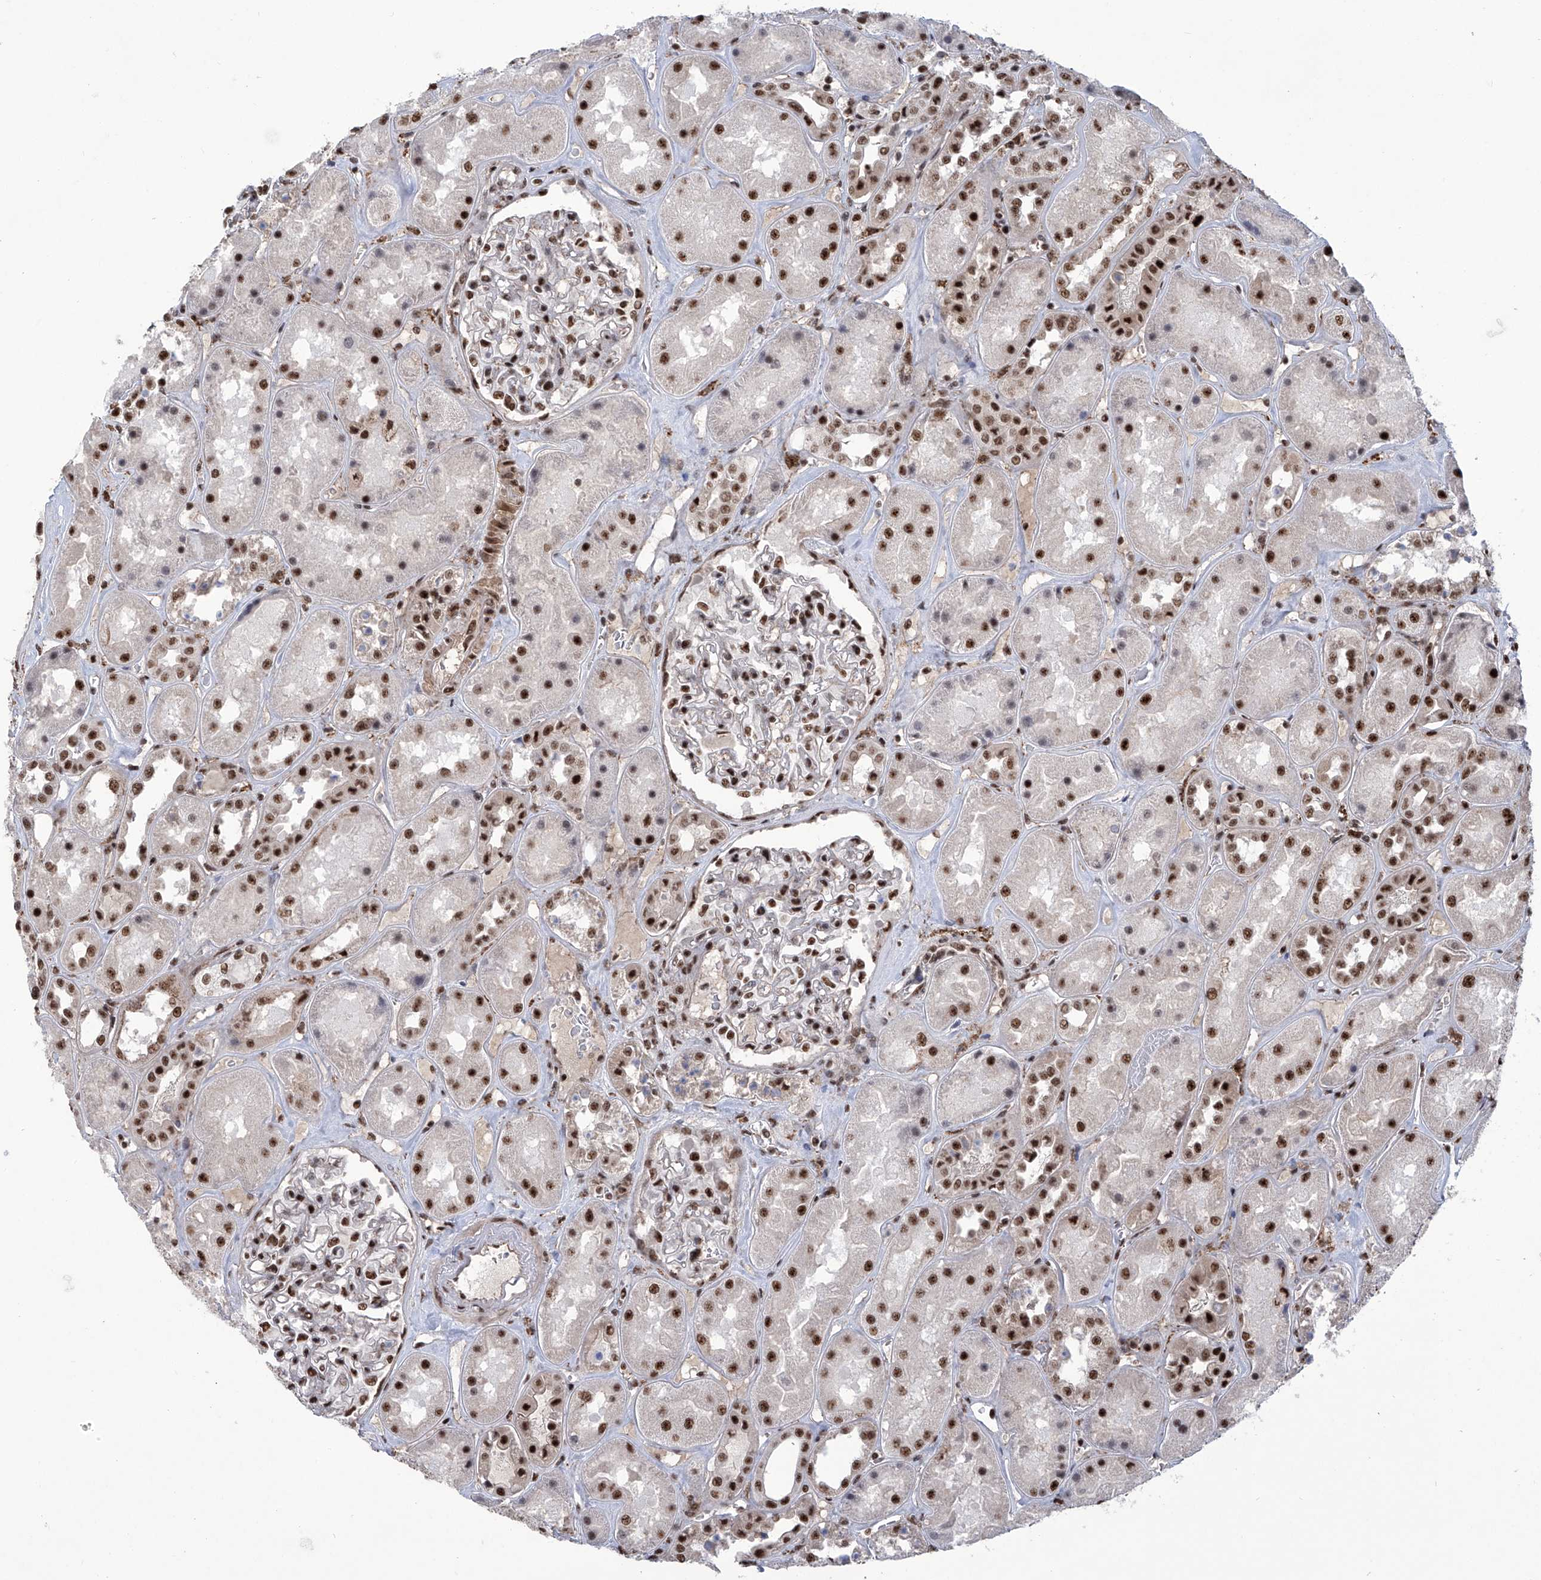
{"staining": {"intensity": "strong", "quantity": "25%-75%", "location": "nuclear"}, "tissue": "kidney", "cell_type": "Cells in glomeruli", "image_type": "normal", "snomed": [{"axis": "morphology", "description": "Normal tissue, NOS"}, {"axis": "topography", "description": "Kidney"}], "caption": "An immunohistochemistry image of normal tissue is shown. Protein staining in brown highlights strong nuclear positivity in kidney within cells in glomeruli.", "gene": "FBXL4", "patient": {"sex": "male", "age": 70}}